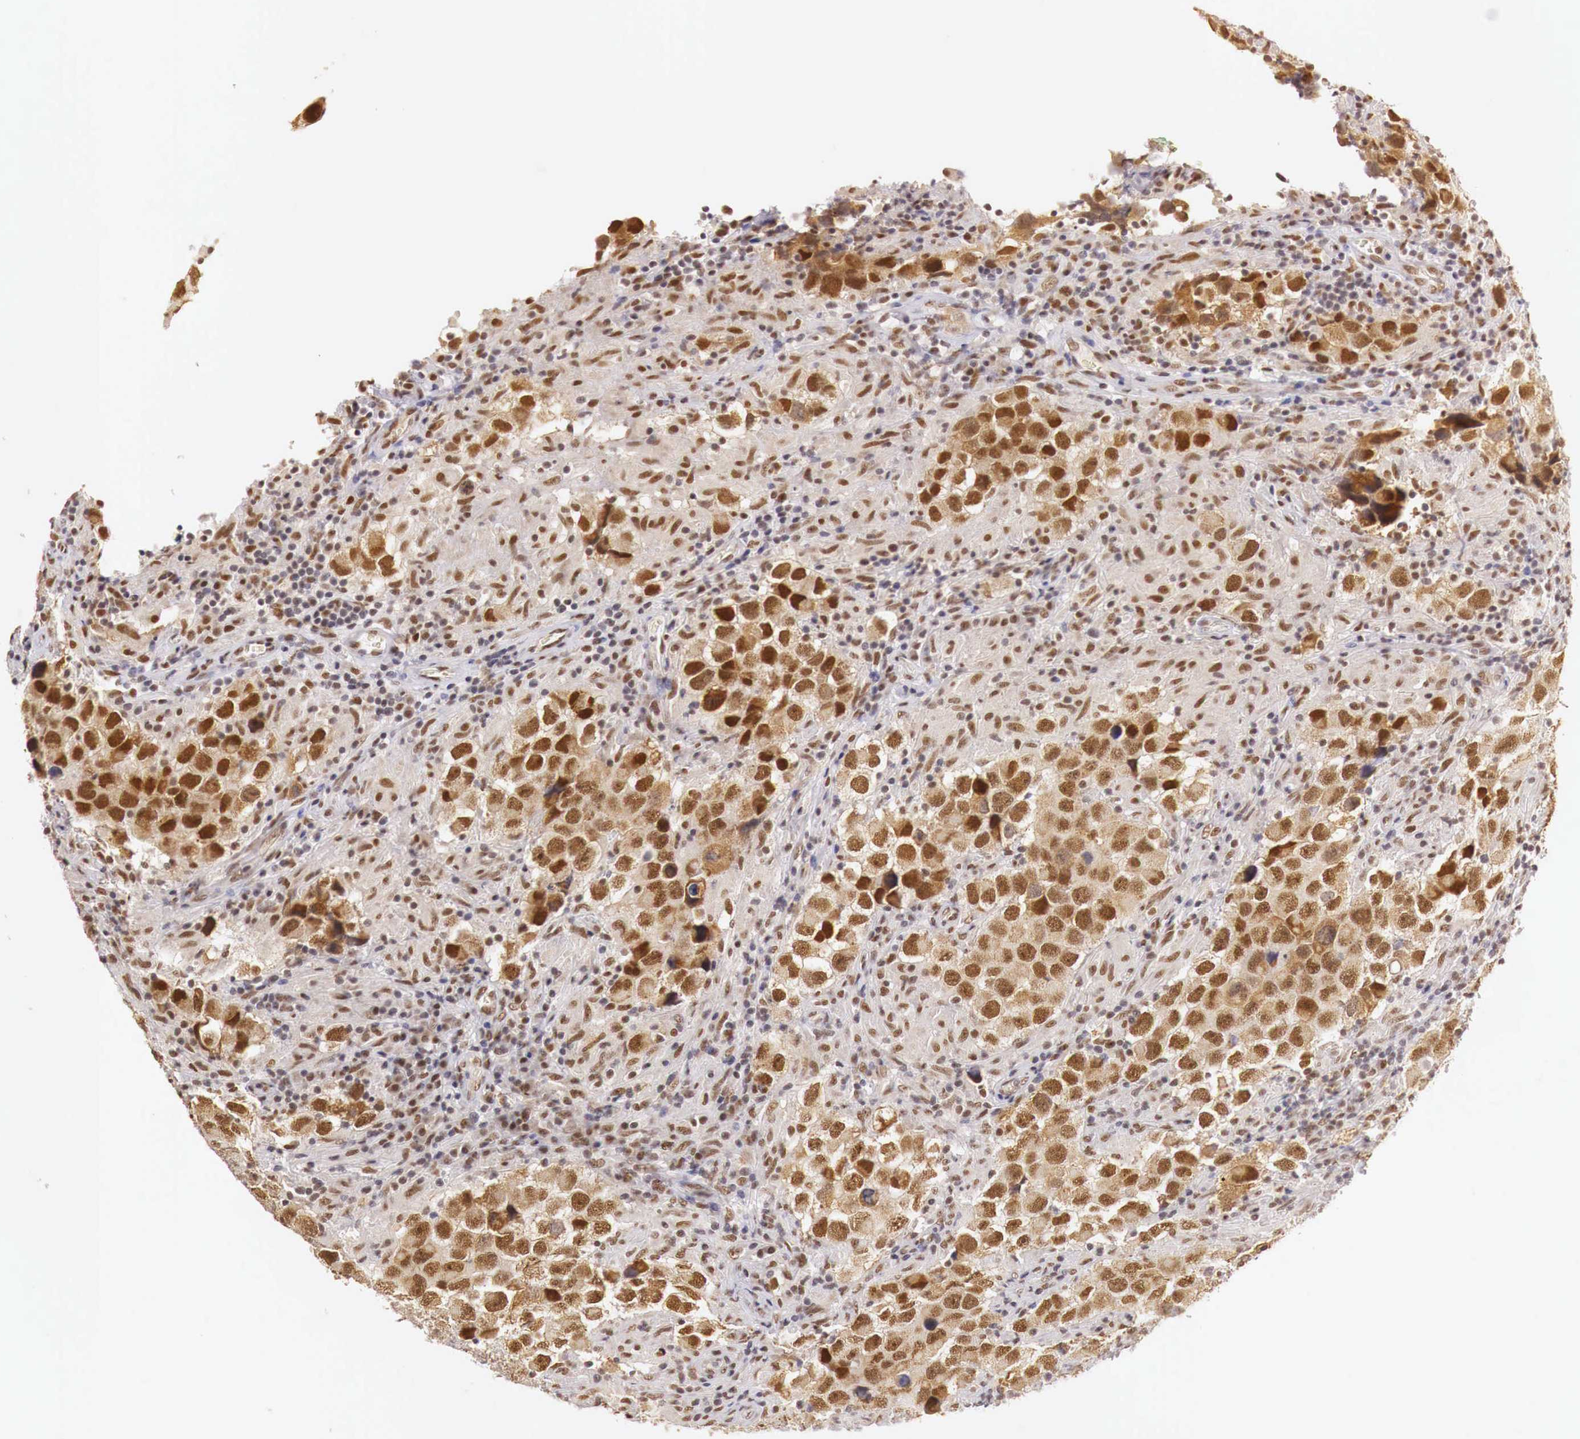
{"staining": {"intensity": "strong", "quantity": ">75%", "location": "cytoplasmic/membranous,nuclear"}, "tissue": "testis cancer", "cell_type": "Tumor cells", "image_type": "cancer", "snomed": [{"axis": "morphology", "description": "Carcinoma, Embryonal, NOS"}, {"axis": "topography", "description": "Testis"}], "caption": "The image reveals a brown stain indicating the presence of a protein in the cytoplasmic/membranous and nuclear of tumor cells in testis embryonal carcinoma.", "gene": "GPKOW", "patient": {"sex": "male", "age": 21}}